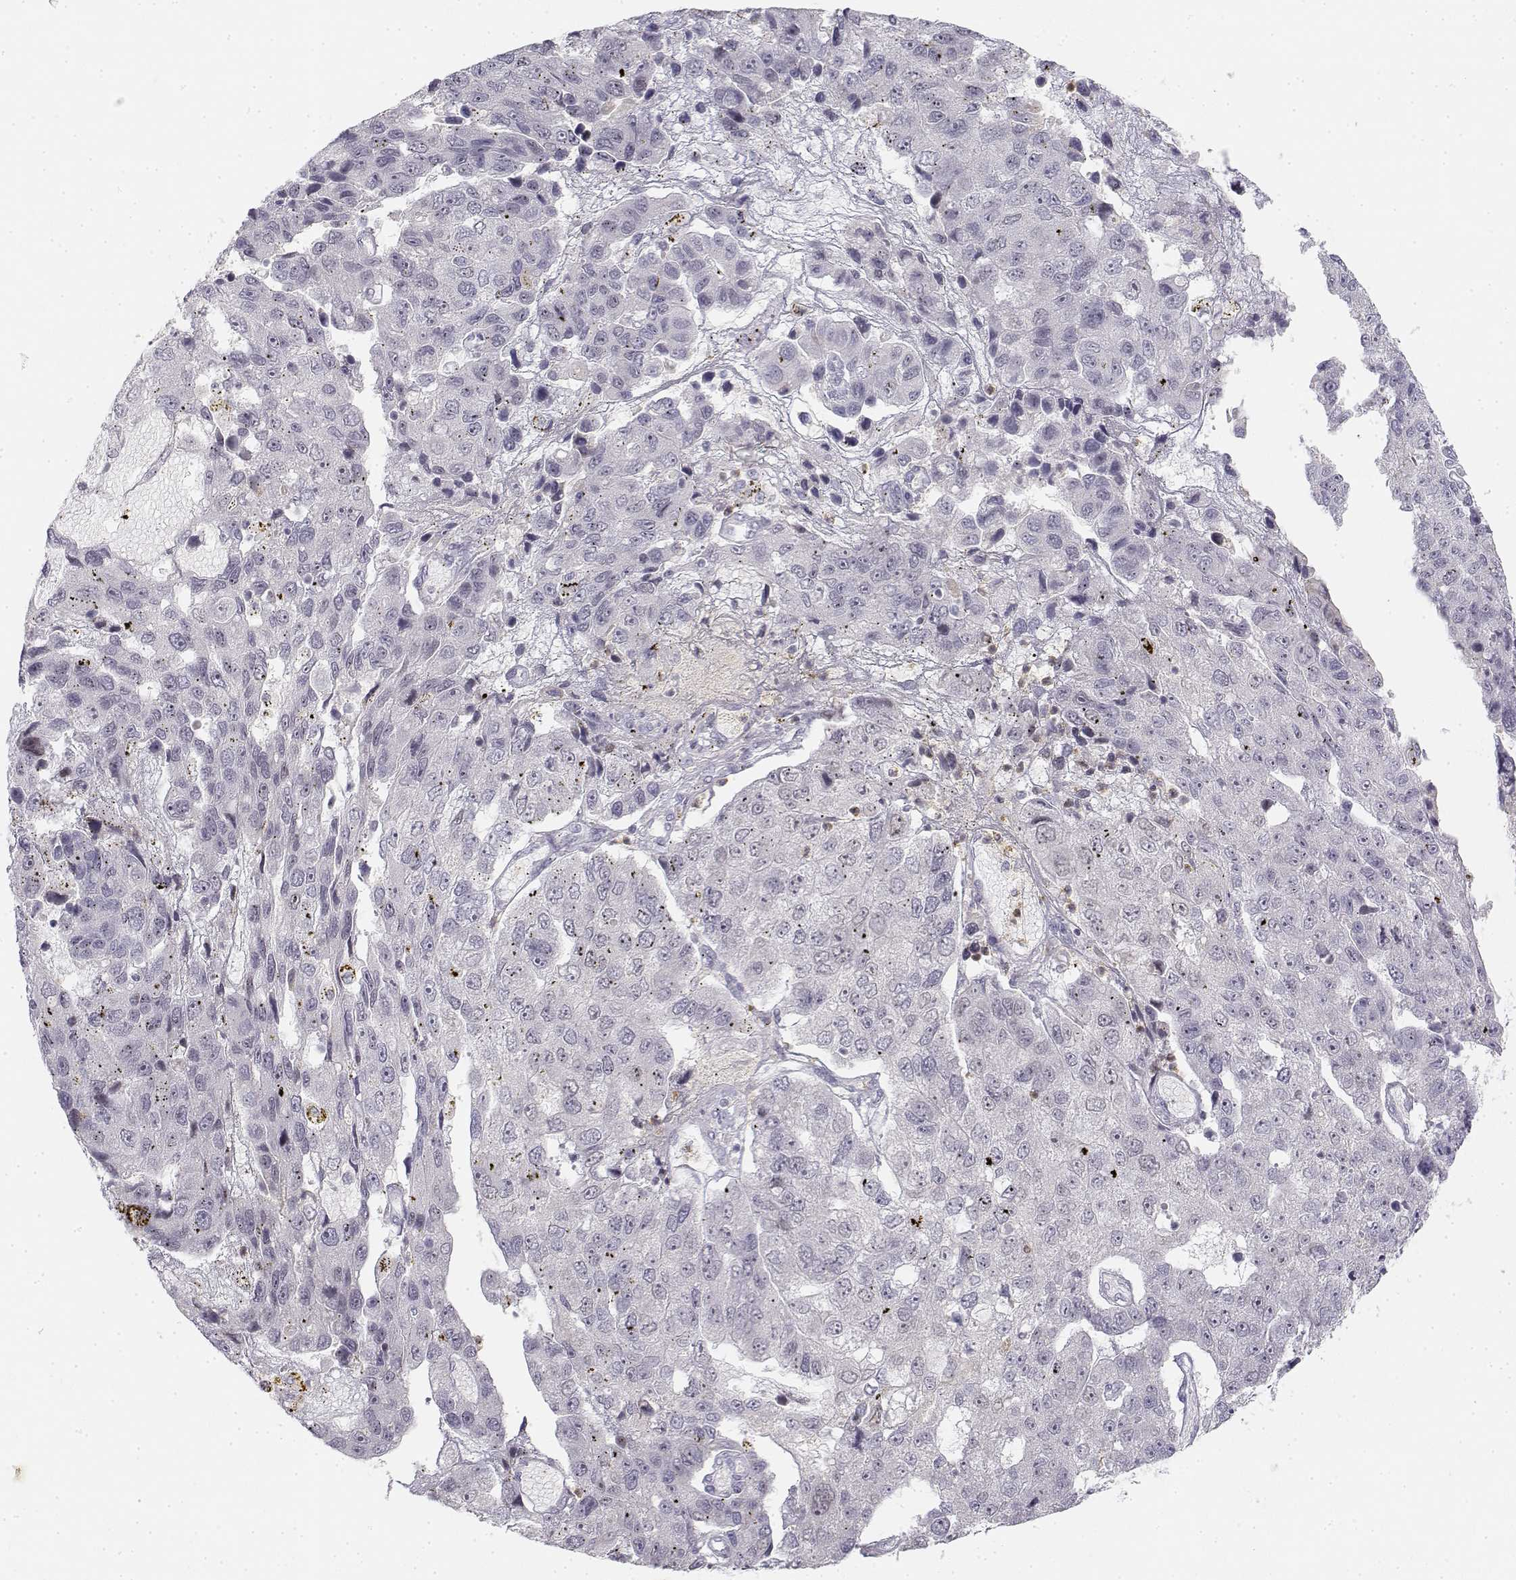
{"staining": {"intensity": "negative", "quantity": "none", "location": "none"}, "tissue": "pancreatic cancer", "cell_type": "Tumor cells", "image_type": "cancer", "snomed": [{"axis": "morphology", "description": "Adenocarcinoma, NOS"}, {"axis": "topography", "description": "Pancreas"}], "caption": "Immunohistochemistry (IHC) photomicrograph of pancreatic cancer (adenocarcinoma) stained for a protein (brown), which demonstrates no positivity in tumor cells. The staining was performed using DAB to visualize the protein expression in brown, while the nuclei were stained in blue with hematoxylin (Magnification: 20x).", "gene": "GLIPR1L2", "patient": {"sex": "female", "age": 61}}